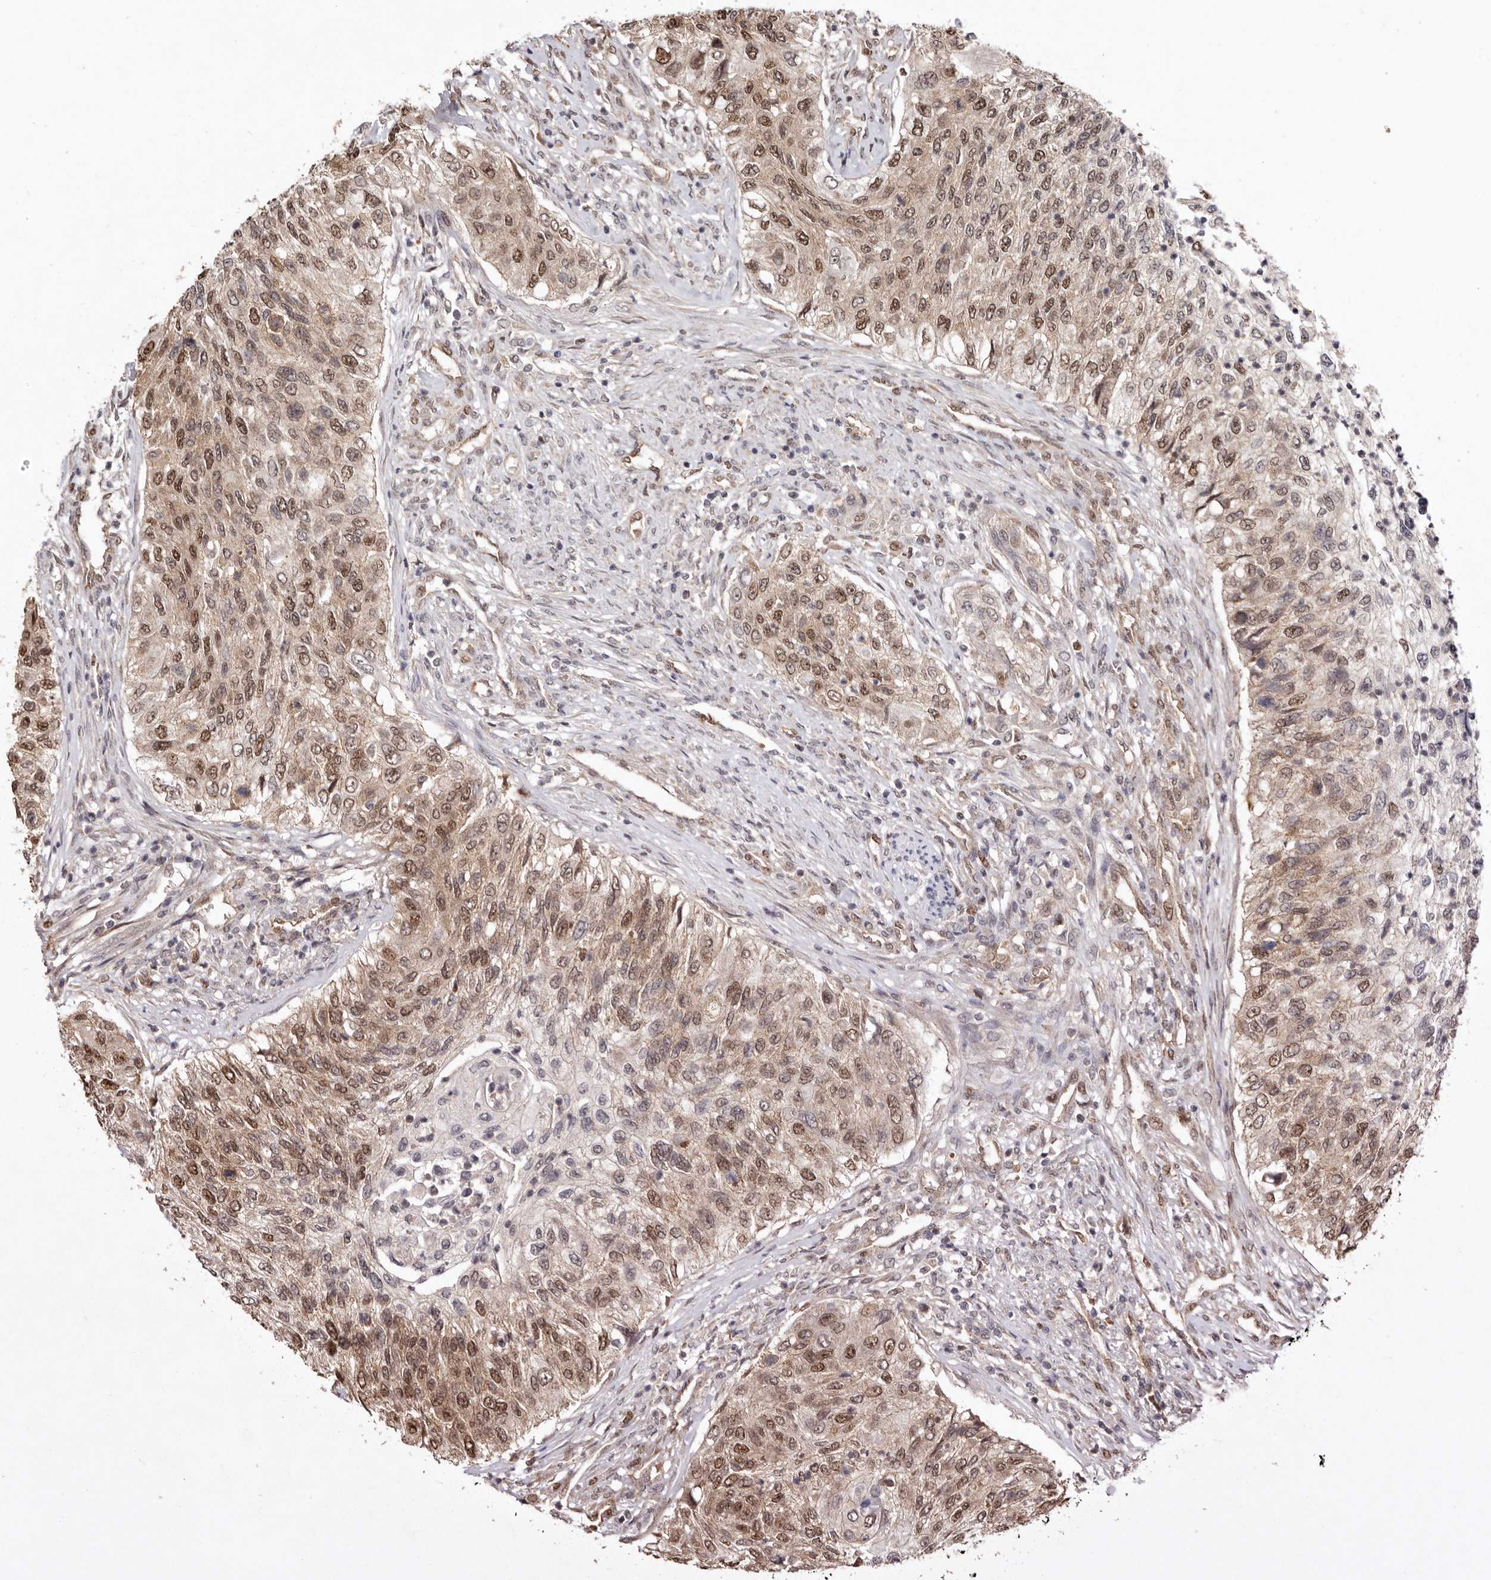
{"staining": {"intensity": "moderate", "quantity": ">75%", "location": "nuclear"}, "tissue": "urothelial cancer", "cell_type": "Tumor cells", "image_type": "cancer", "snomed": [{"axis": "morphology", "description": "Urothelial carcinoma, High grade"}, {"axis": "topography", "description": "Urinary bladder"}], "caption": "This is an image of IHC staining of urothelial cancer, which shows moderate expression in the nuclear of tumor cells.", "gene": "NOTCH1", "patient": {"sex": "female", "age": 60}}